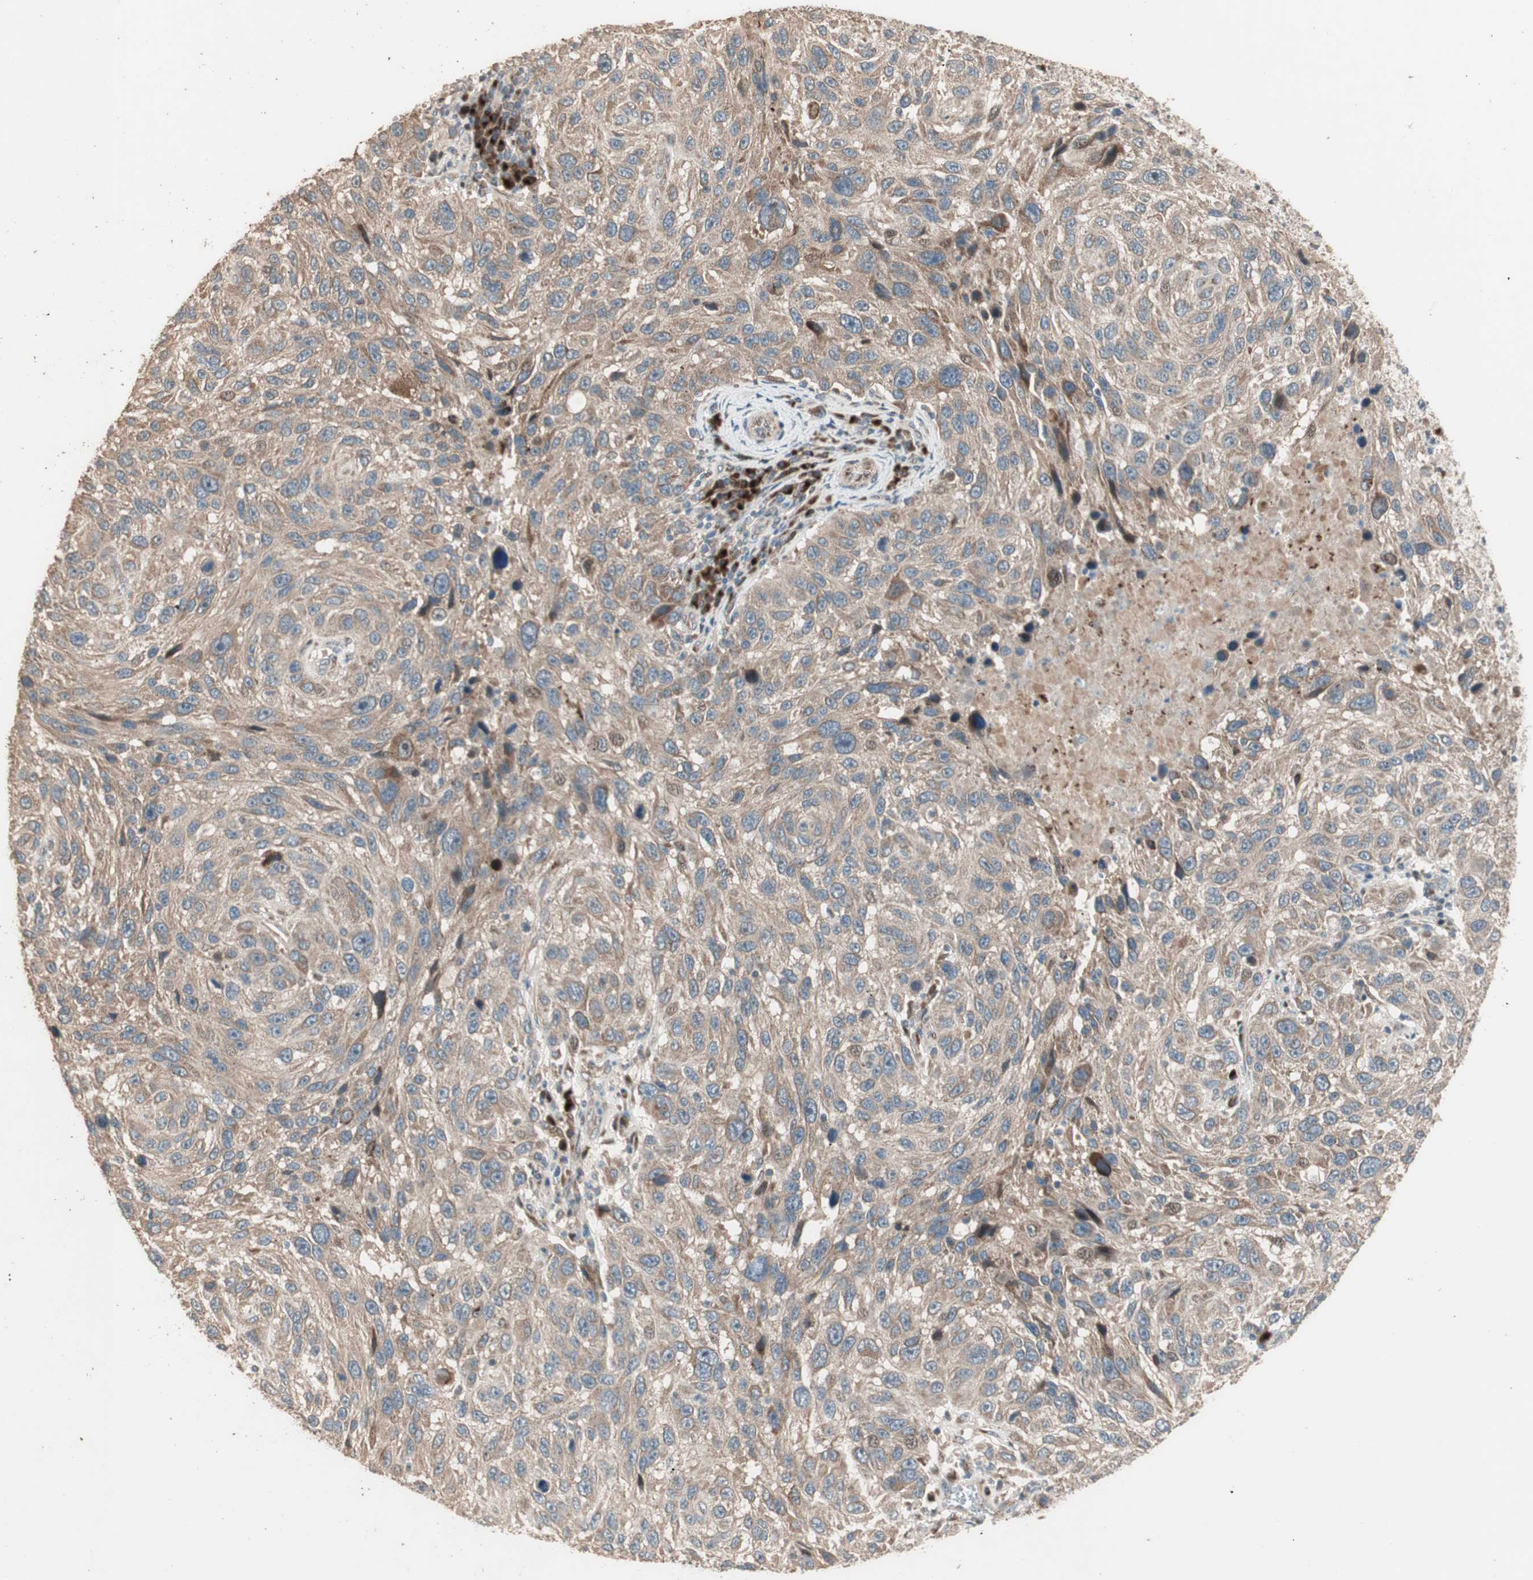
{"staining": {"intensity": "moderate", "quantity": ">75%", "location": "cytoplasmic/membranous"}, "tissue": "melanoma", "cell_type": "Tumor cells", "image_type": "cancer", "snomed": [{"axis": "morphology", "description": "Malignant melanoma, NOS"}, {"axis": "topography", "description": "Skin"}], "caption": "Protein expression by immunohistochemistry (IHC) reveals moderate cytoplasmic/membranous expression in approximately >75% of tumor cells in malignant melanoma.", "gene": "RARRES1", "patient": {"sex": "male", "age": 53}}